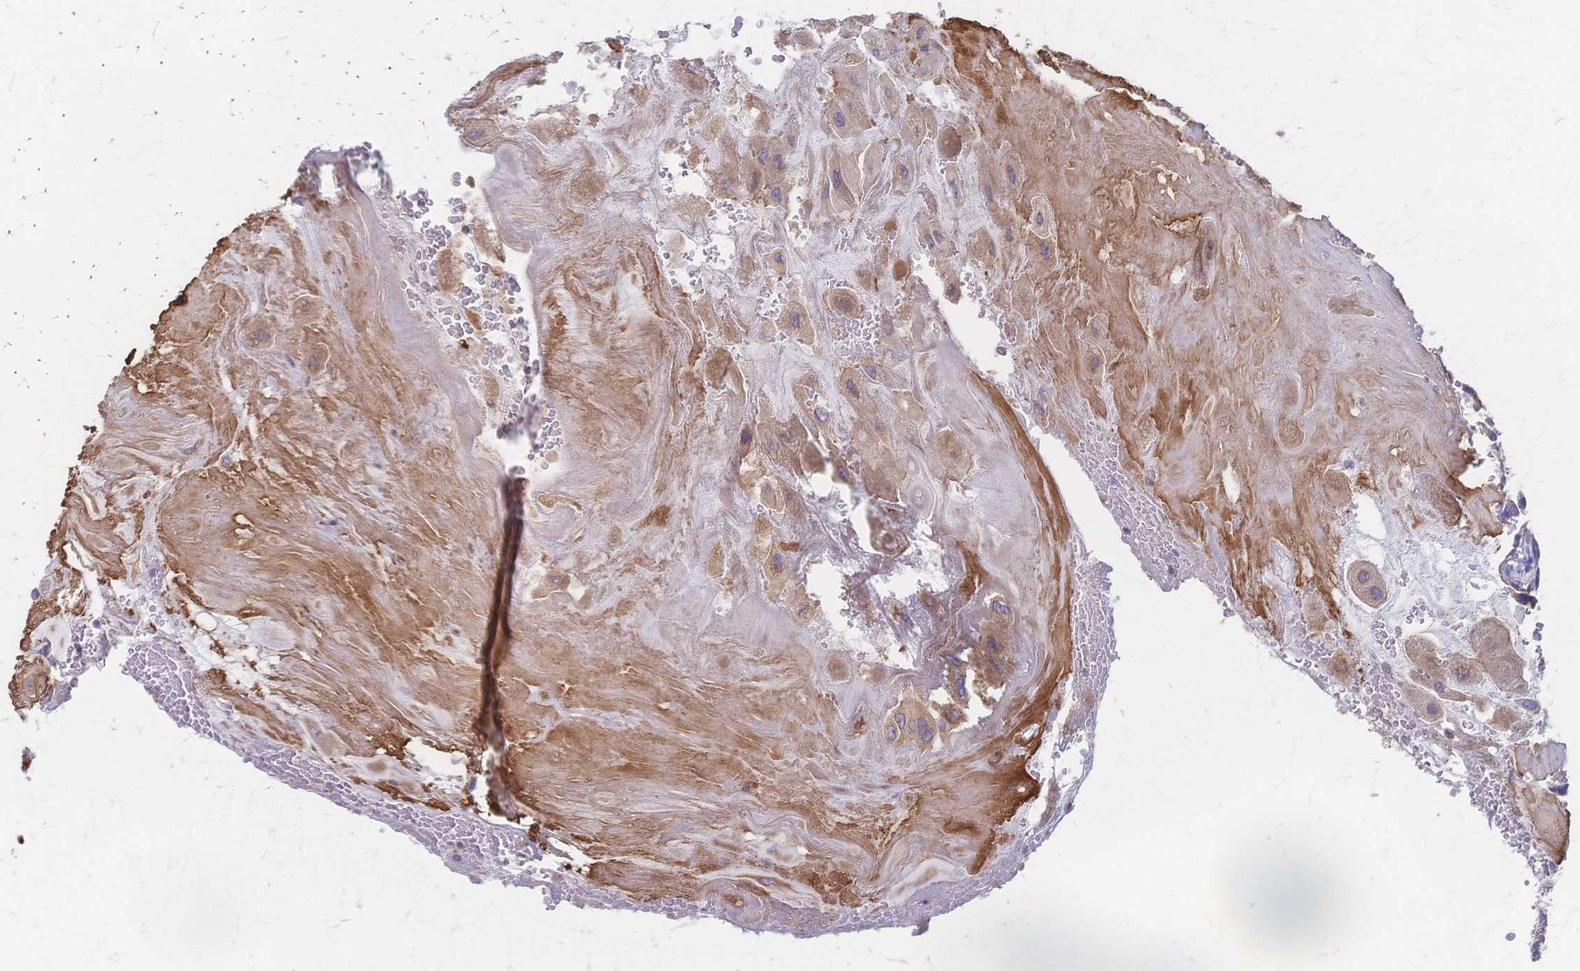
{"staining": {"intensity": "weak", "quantity": "25%-75%", "location": "cytoplasmic/membranous"}, "tissue": "placenta", "cell_type": "Decidual cells", "image_type": "normal", "snomed": [{"axis": "morphology", "description": "Normal tissue, NOS"}, {"axis": "topography", "description": "Placenta"}], "caption": "This is an image of immunohistochemistry staining of unremarkable placenta, which shows weak staining in the cytoplasmic/membranous of decidual cells.", "gene": "CYB5A", "patient": {"sex": "female", "age": 32}}